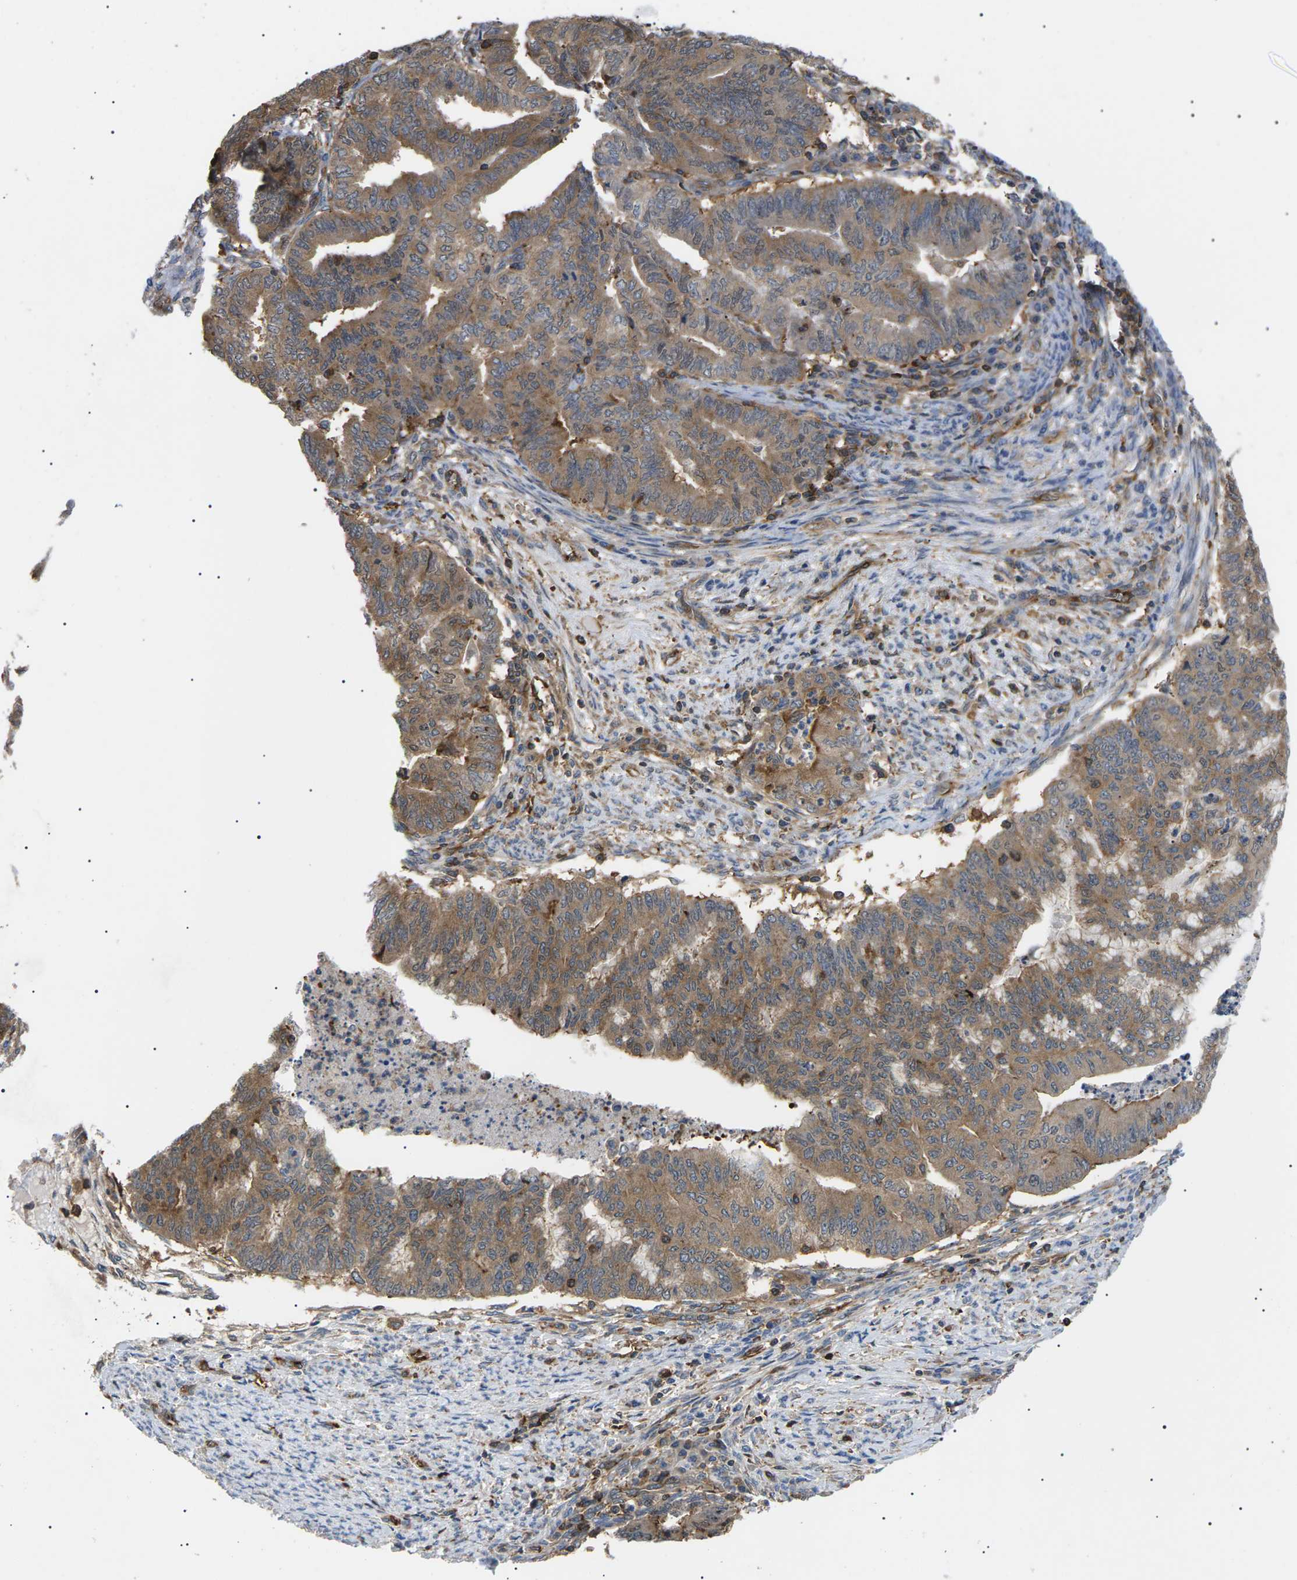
{"staining": {"intensity": "moderate", "quantity": ">75%", "location": "cytoplasmic/membranous,nuclear"}, "tissue": "endometrial cancer", "cell_type": "Tumor cells", "image_type": "cancer", "snomed": [{"axis": "morphology", "description": "Adenocarcinoma, NOS"}, {"axis": "topography", "description": "Endometrium"}], "caption": "This photomicrograph demonstrates immunohistochemistry (IHC) staining of human adenocarcinoma (endometrial), with medium moderate cytoplasmic/membranous and nuclear expression in approximately >75% of tumor cells.", "gene": "TMTC4", "patient": {"sex": "female", "age": 79}}